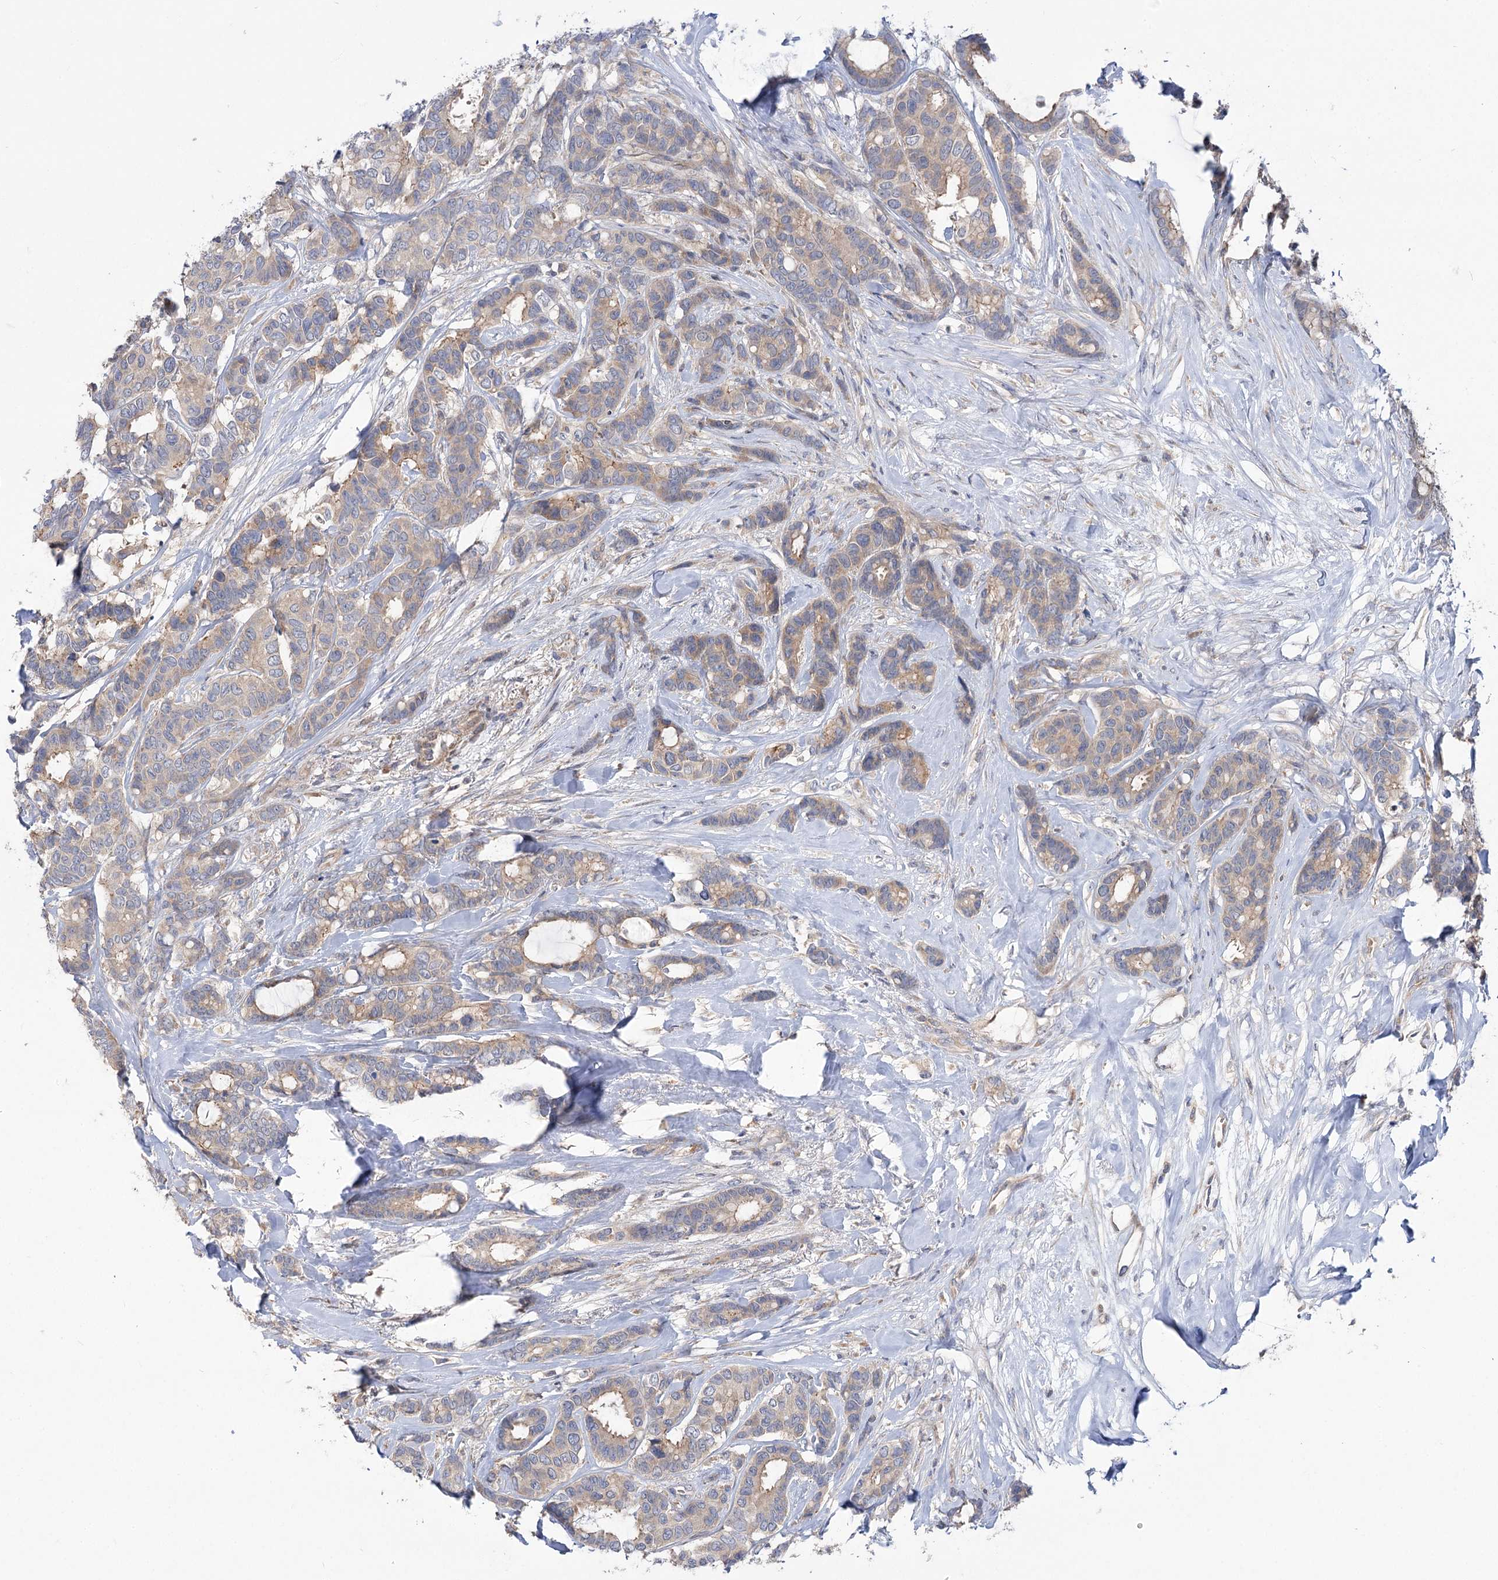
{"staining": {"intensity": "weak", "quantity": "25%-75%", "location": "cytoplasmic/membranous"}, "tissue": "breast cancer", "cell_type": "Tumor cells", "image_type": "cancer", "snomed": [{"axis": "morphology", "description": "Duct carcinoma"}, {"axis": "topography", "description": "Breast"}], "caption": "Immunohistochemical staining of human breast cancer (intraductal carcinoma) displays low levels of weak cytoplasmic/membranous protein positivity in approximately 25%-75% of tumor cells.", "gene": "VPS37B", "patient": {"sex": "female", "age": 87}}